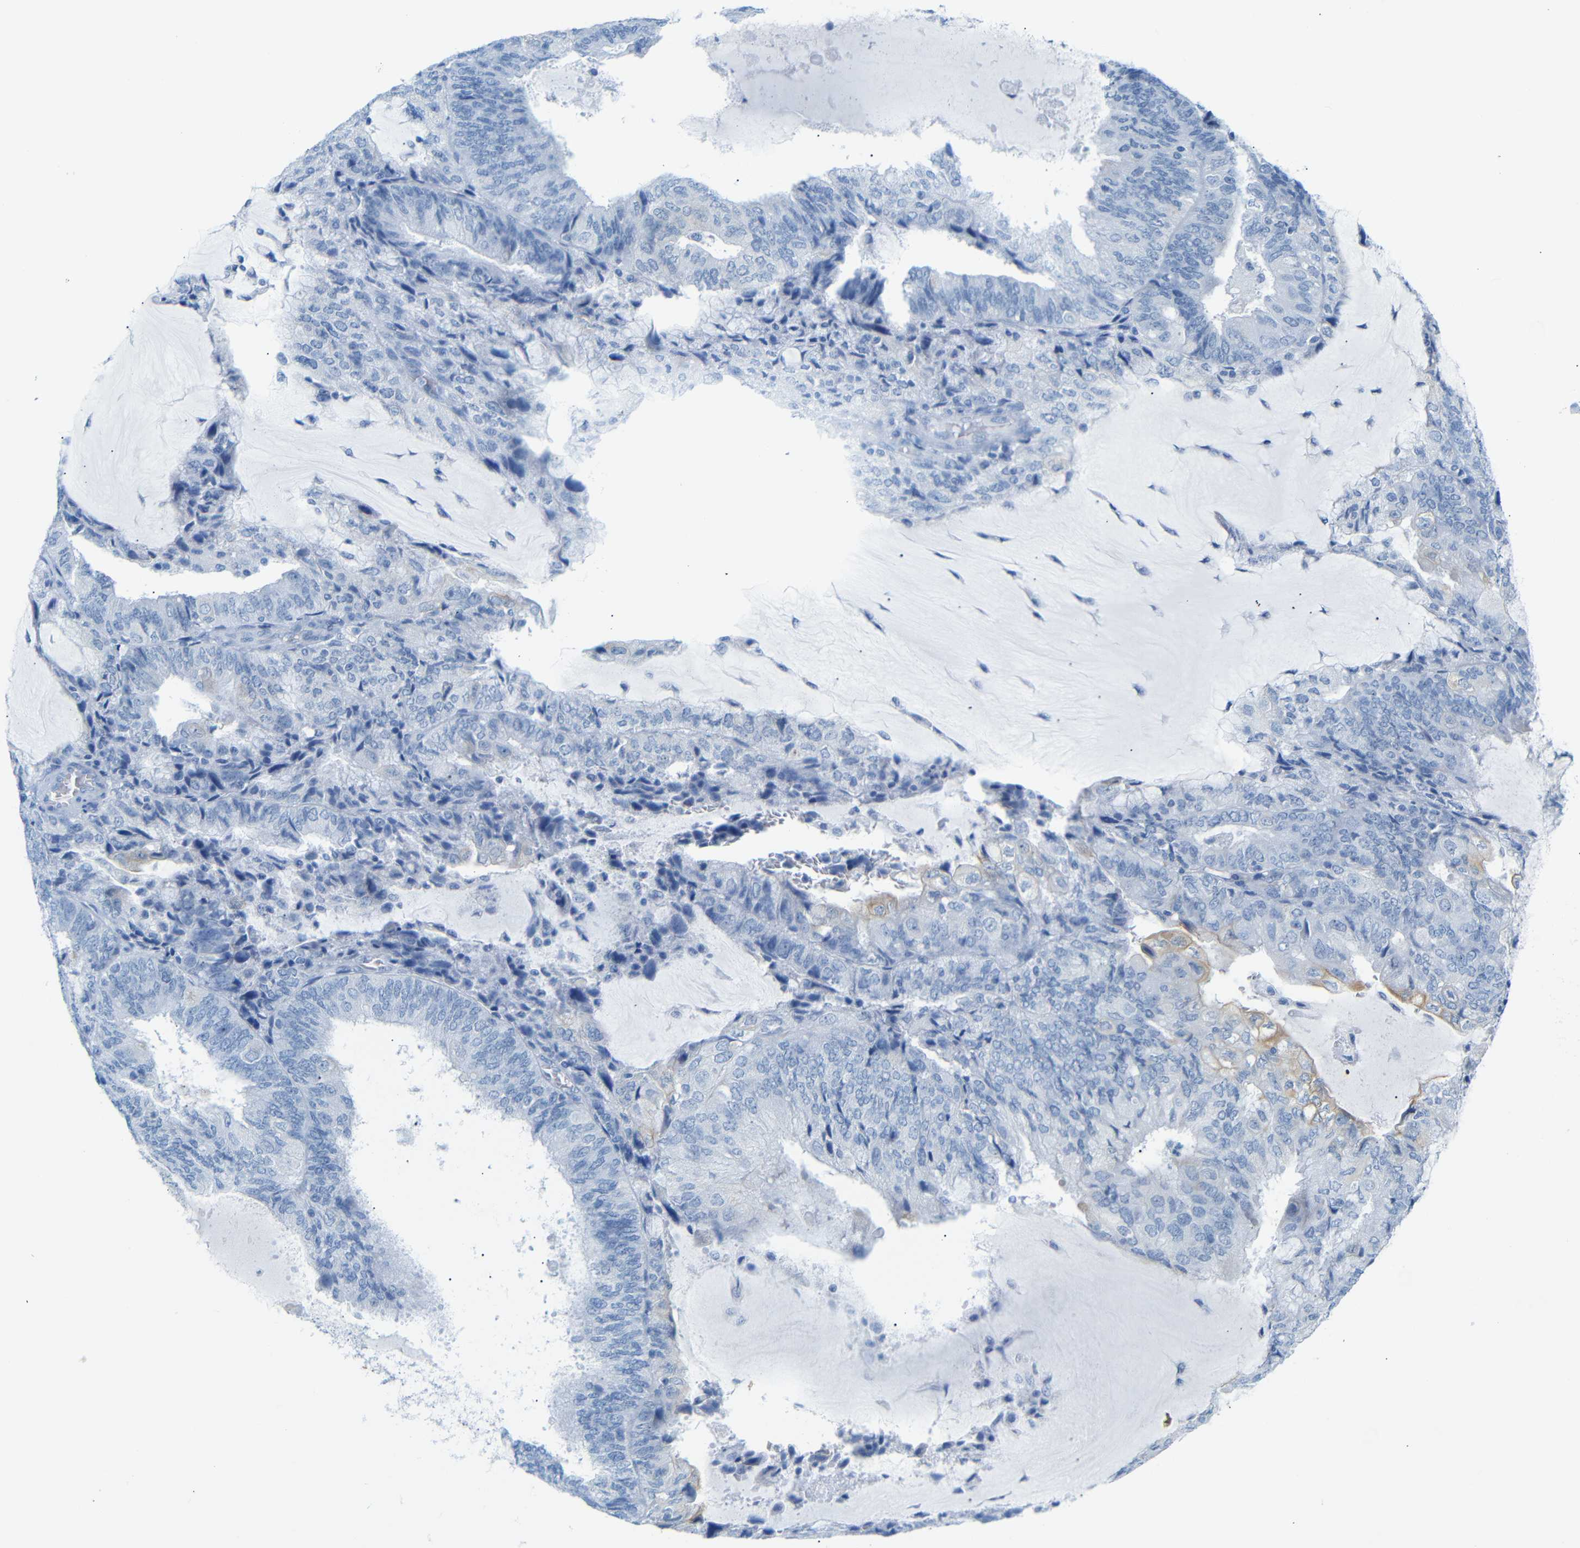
{"staining": {"intensity": "moderate", "quantity": "<25%", "location": "cytoplasmic/membranous"}, "tissue": "endometrial cancer", "cell_type": "Tumor cells", "image_type": "cancer", "snomed": [{"axis": "morphology", "description": "Adenocarcinoma, NOS"}, {"axis": "topography", "description": "Endometrium"}], "caption": "Moderate cytoplasmic/membranous staining is seen in approximately <25% of tumor cells in adenocarcinoma (endometrial). Nuclei are stained in blue.", "gene": "DYNAP", "patient": {"sex": "female", "age": 81}}